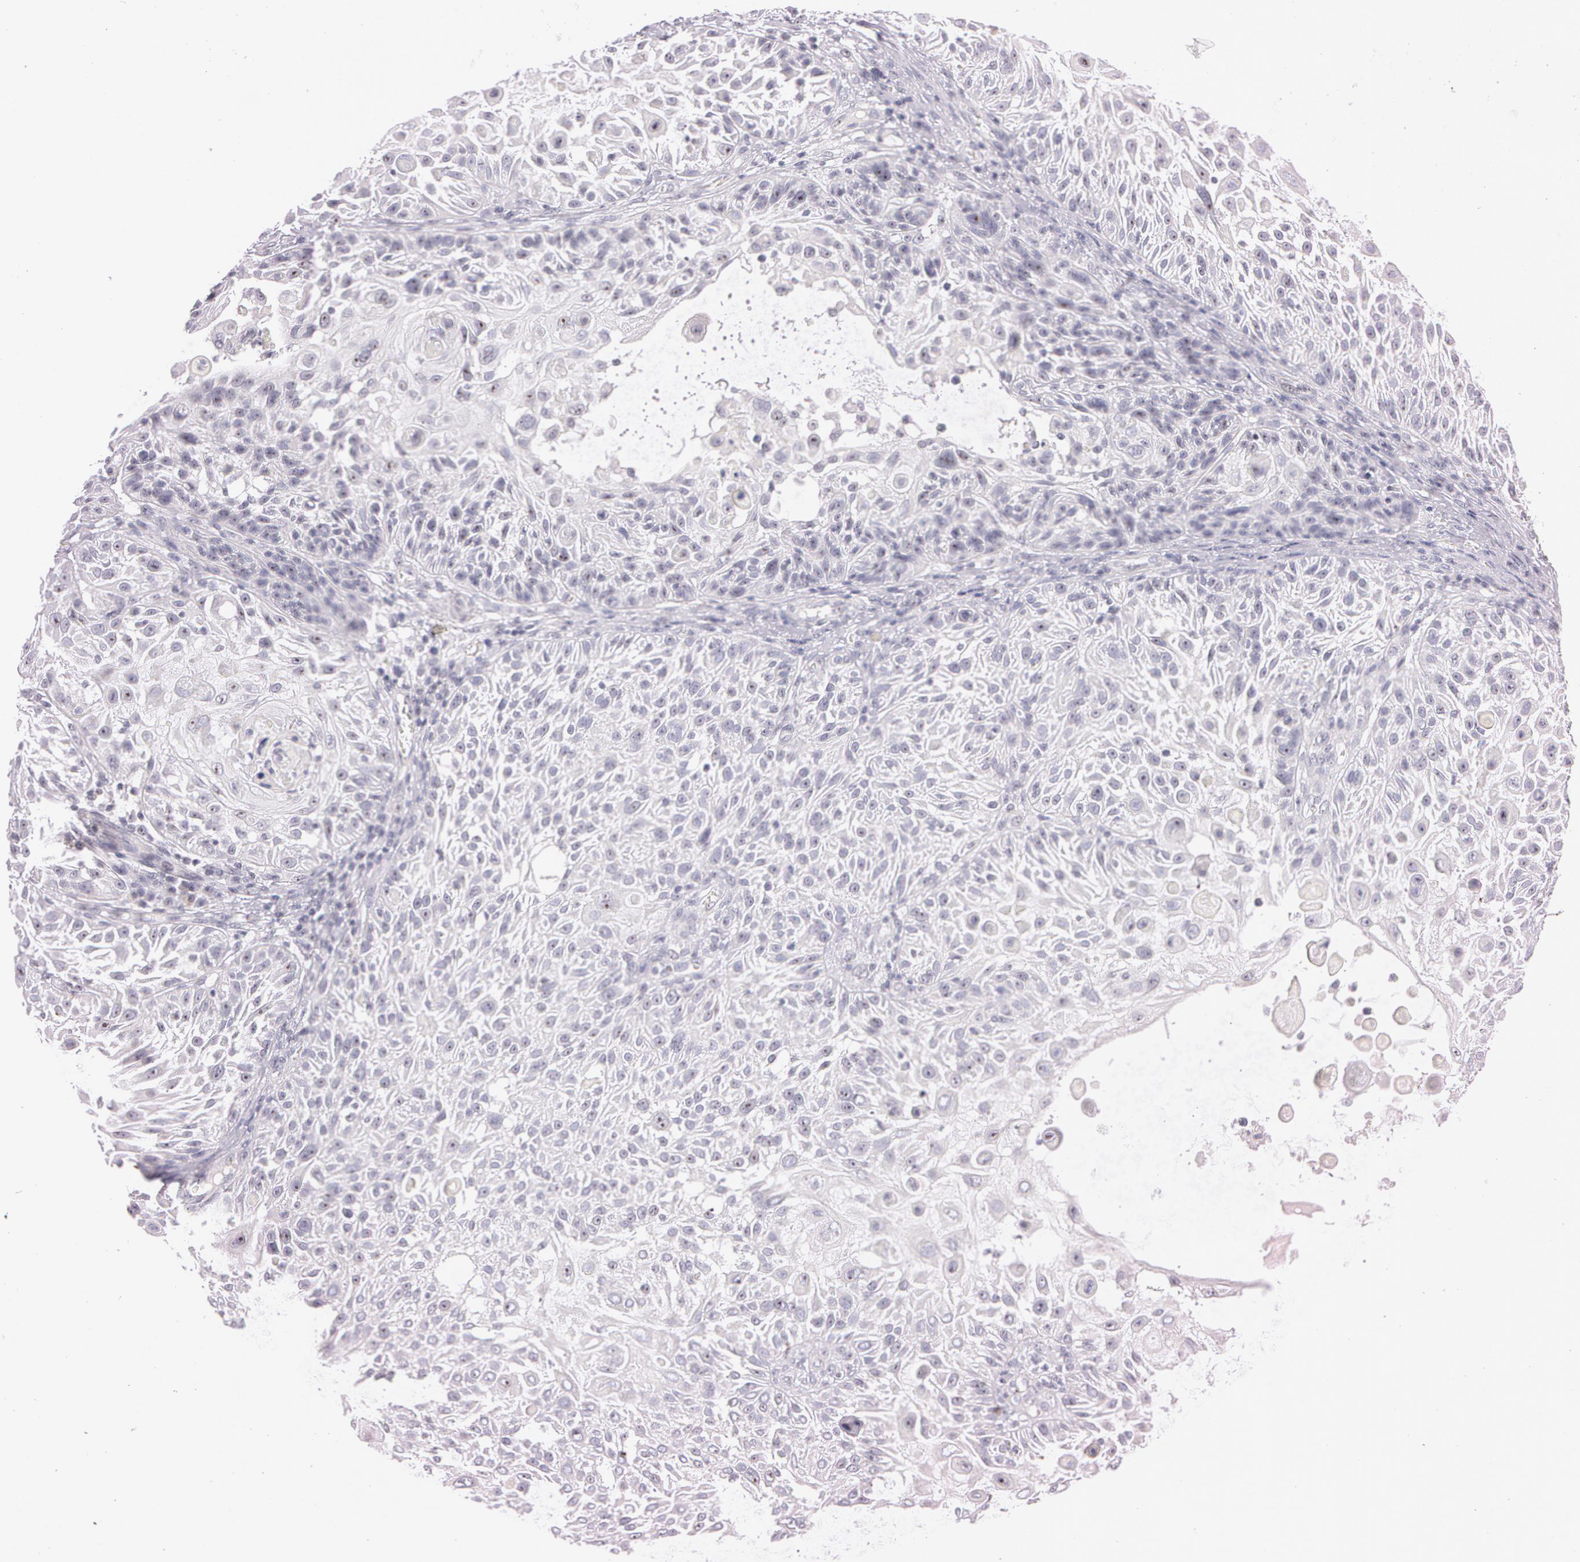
{"staining": {"intensity": "moderate", "quantity": "25%-75%", "location": "nuclear"}, "tissue": "skin cancer", "cell_type": "Tumor cells", "image_type": "cancer", "snomed": [{"axis": "morphology", "description": "Squamous cell carcinoma, NOS"}, {"axis": "topography", "description": "Skin"}], "caption": "Human skin cancer (squamous cell carcinoma) stained with a brown dye exhibits moderate nuclear positive staining in approximately 25%-75% of tumor cells.", "gene": "FBL", "patient": {"sex": "female", "age": 89}}